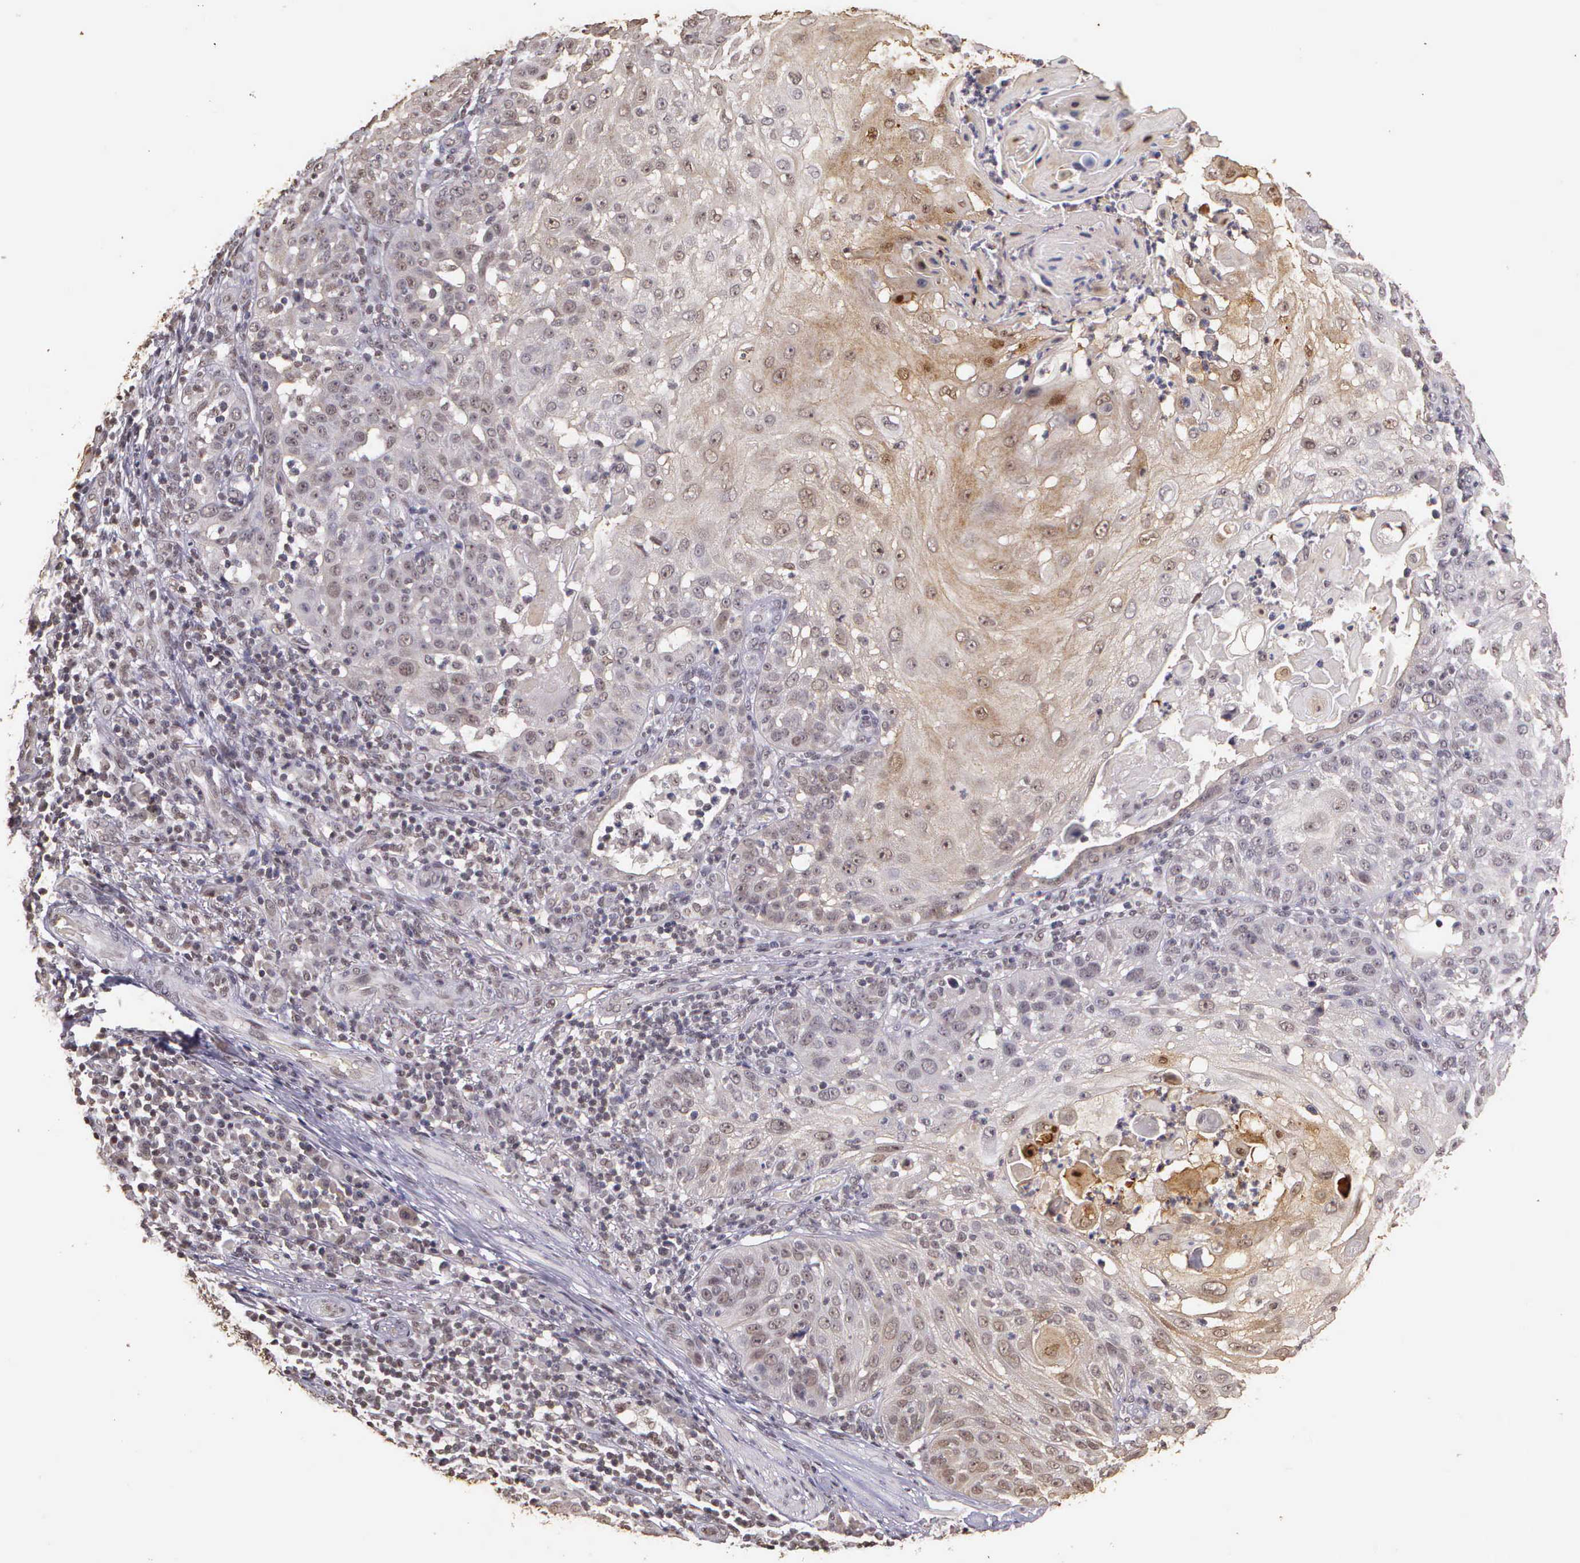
{"staining": {"intensity": "negative", "quantity": "none", "location": "none"}, "tissue": "skin cancer", "cell_type": "Tumor cells", "image_type": "cancer", "snomed": [{"axis": "morphology", "description": "Squamous cell carcinoma, NOS"}, {"axis": "topography", "description": "Skin"}], "caption": "Immunohistochemical staining of human skin squamous cell carcinoma displays no significant staining in tumor cells. (Brightfield microscopy of DAB IHC at high magnification).", "gene": "ARMCX5", "patient": {"sex": "female", "age": 89}}